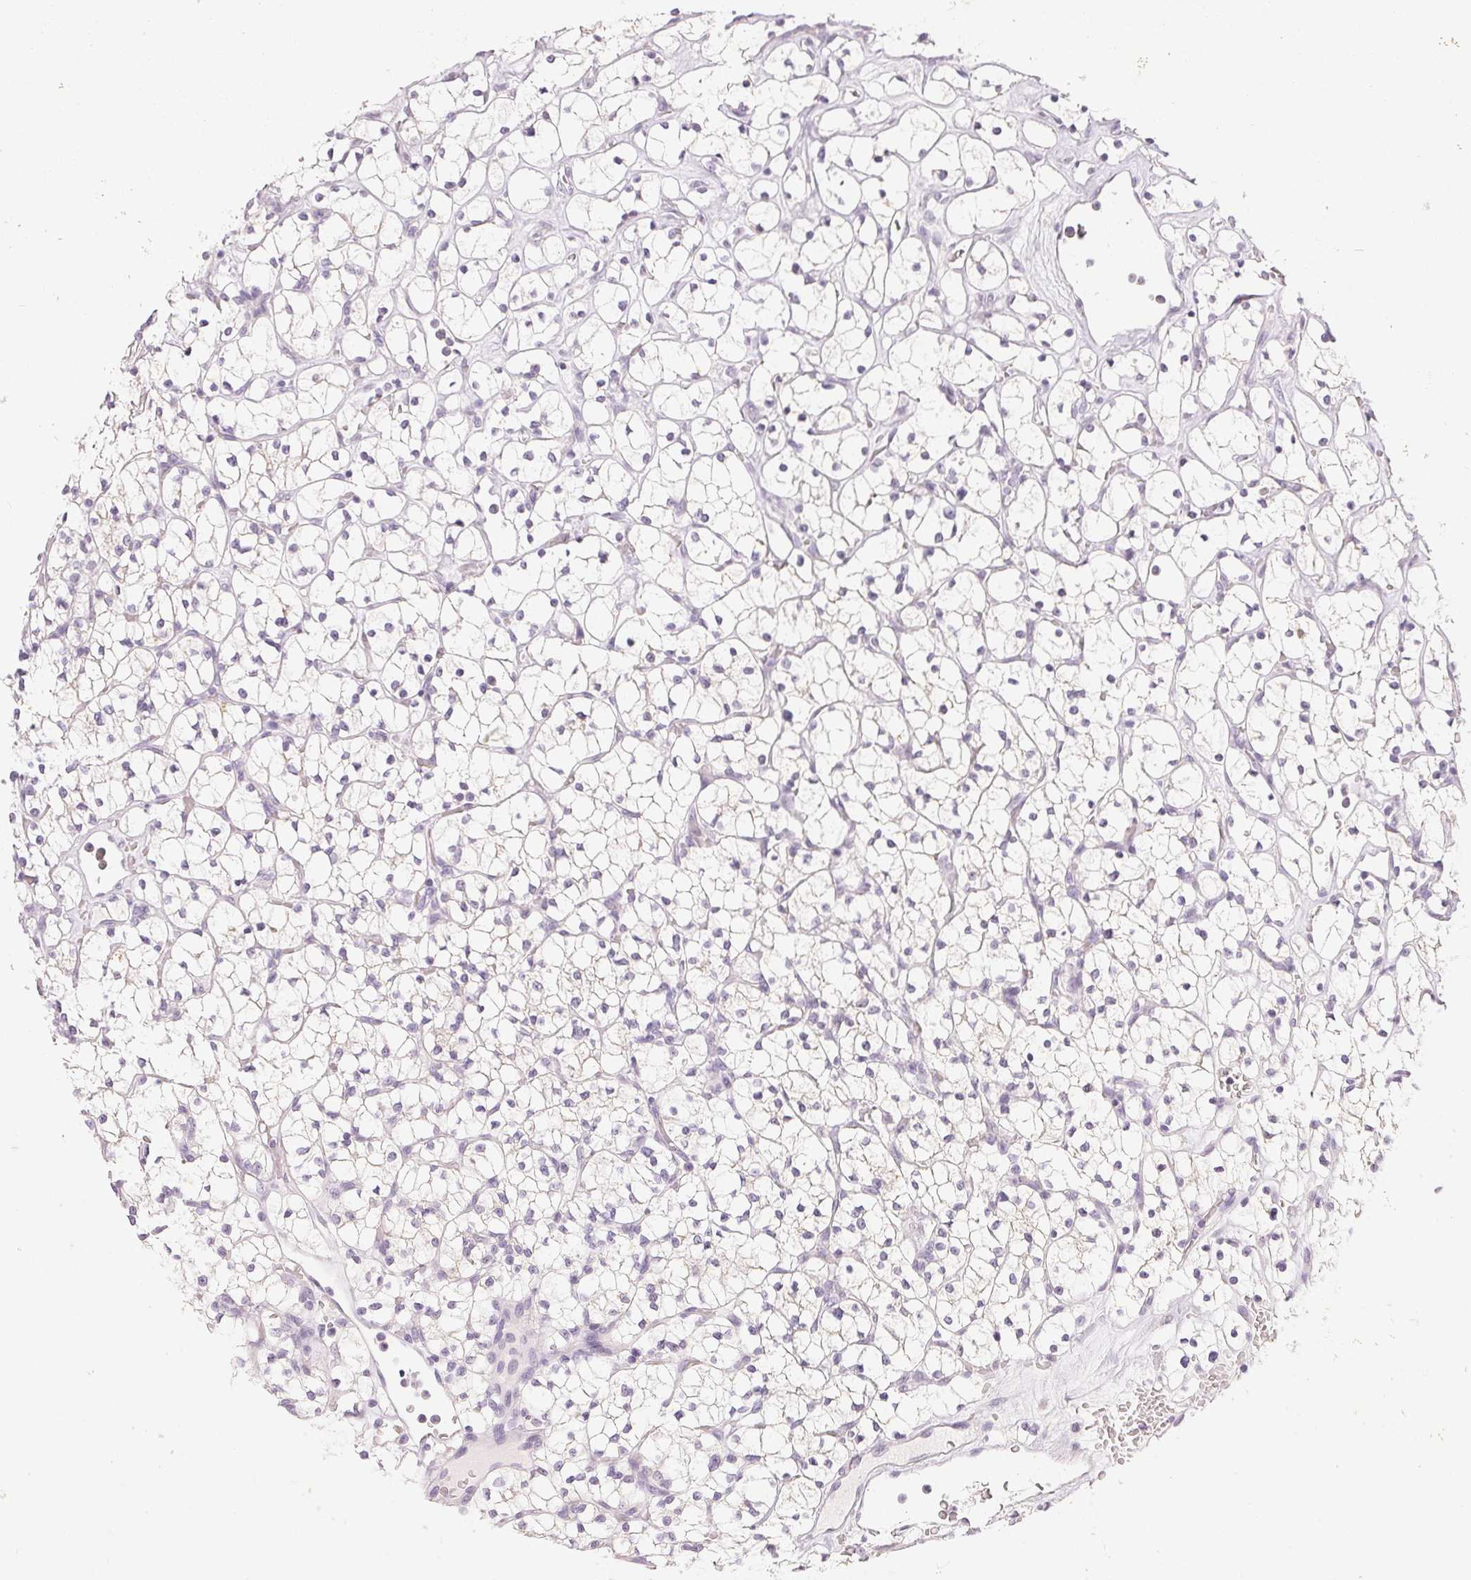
{"staining": {"intensity": "negative", "quantity": "none", "location": "none"}, "tissue": "renal cancer", "cell_type": "Tumor cells", "image_type": "cancer", "snomed": [{"axis": "morphology", "description": "Adenocarcinoma, NOS"}, {"axis": "topography", "description": "Kidney"}], "caption": "The micrograph displays no staining of tumor cells in renal adenocarcinoma. (DAB IHC visualized using brightfield microscopy, high magnification).", "gene": "SFTPD", "patient": {"sex": "female", "age": 64}}